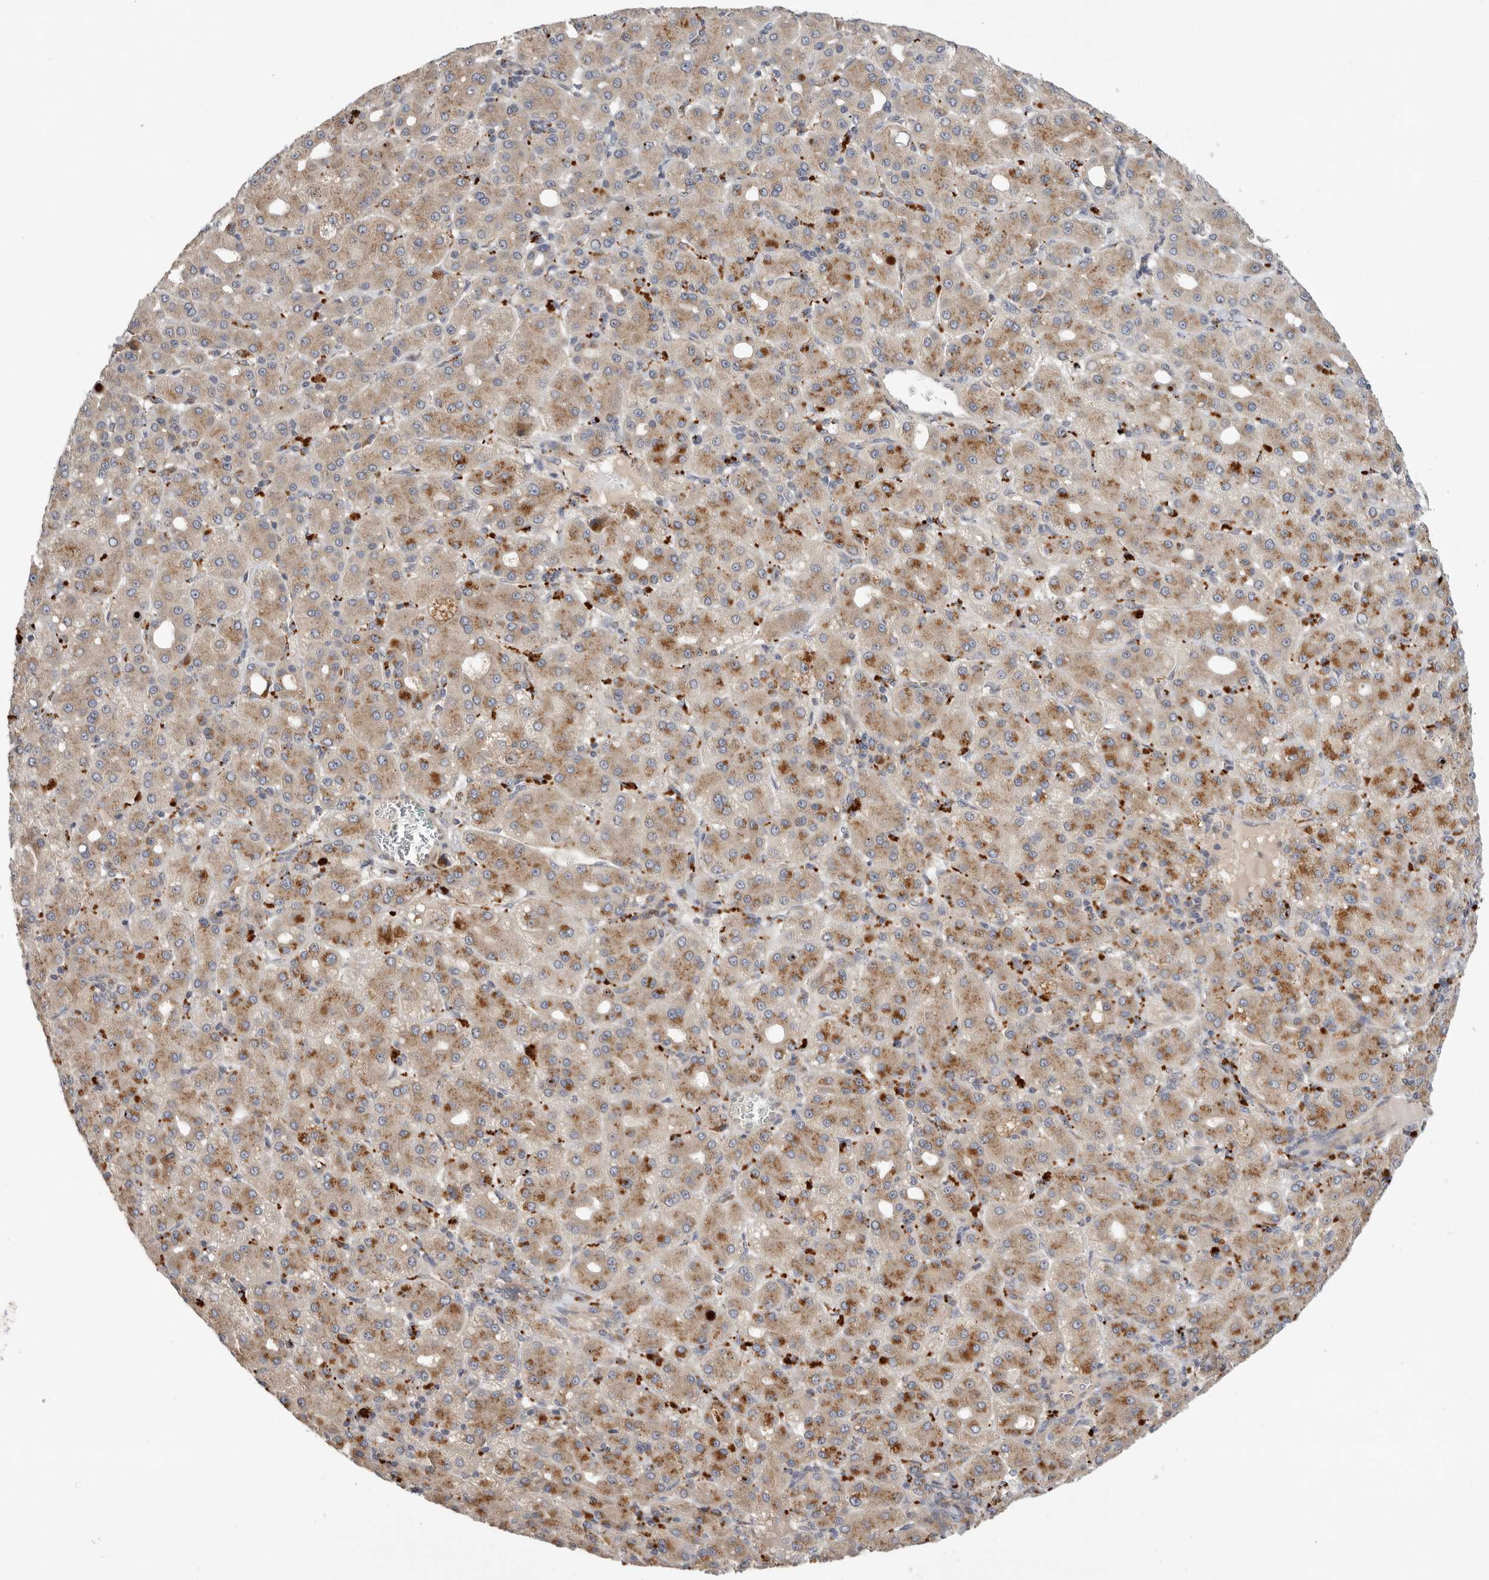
{"staining": {"intensity": "moderate", "quantity": ">75%", "location": "cytoplasmic/membranous"}, "tissue": "liver cancer", "cell_type": "Tumor cells", "image_type": "cancer", "snomed": [{"axis": "morphology", "description": "Carcinoma, Hepatocellular, NOS"}, {"axis": "topography", "description": "Liver"}], "caption": "Hepatocellular carcinoma (liver) stained with a protein marker reveals moderate staining in tumor cells.", "gene": "GNE", "patient": {"sex": "male", "age": 65}}